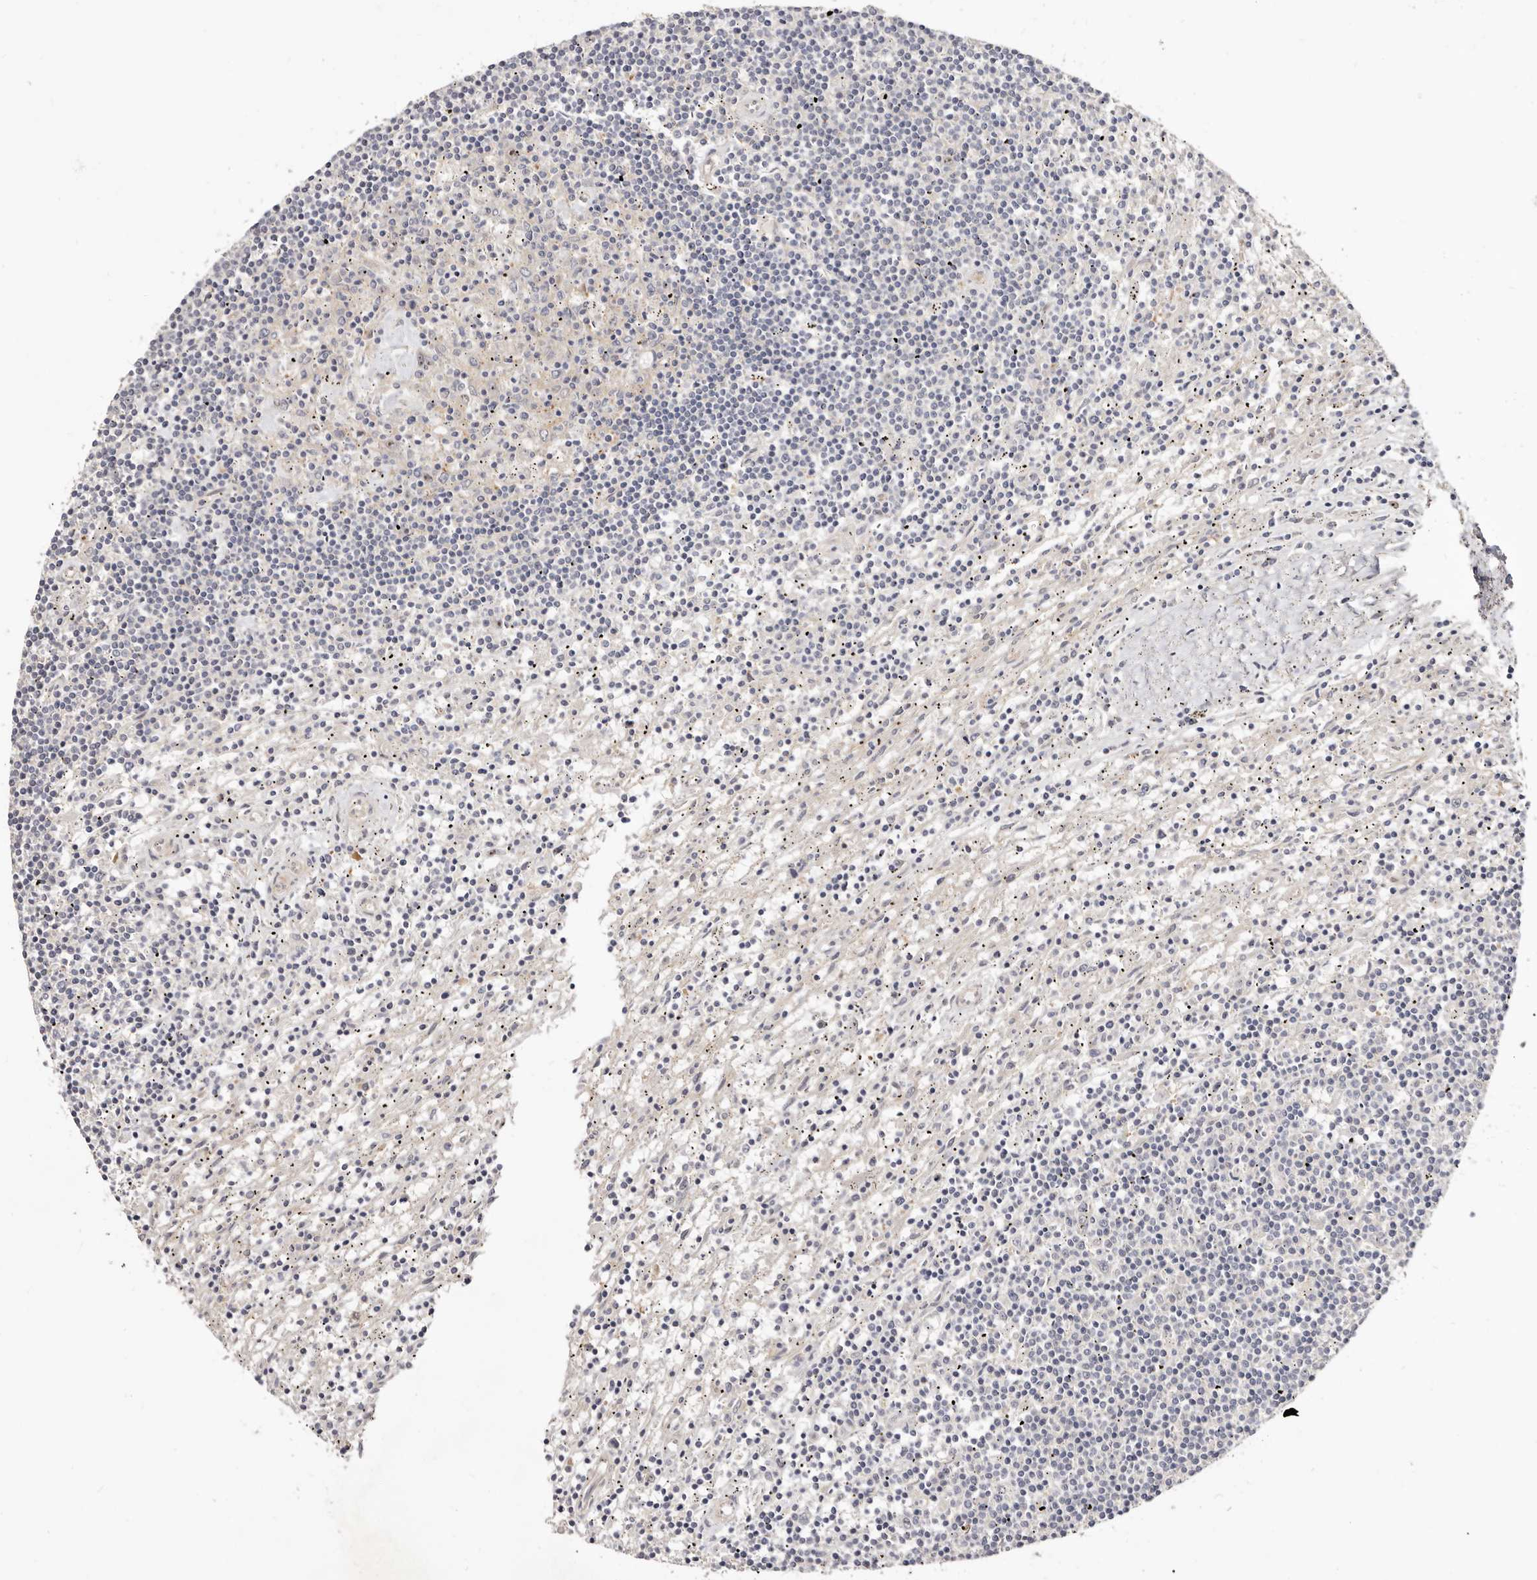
{"staining": {"intensity": "negative", "quantity": "none", "location": "none"}, "tissue": "lymphoma", "cell_type": "Tumor cells", "image_type": "cancer", "snomed": [{"axis": "morphology", "description": "Malignant lymphoma, non-Hodgkin's type, Low grade"}, {"axis": "topography", "description": "Spleen"}], "caption": "An image of human malignant lymphoma, non-Hodgkin's type (low-grade) is negative for staining in tumor cells.", "gene": "GPATCH4", "patient": {"sex": "male", "age": 76}}